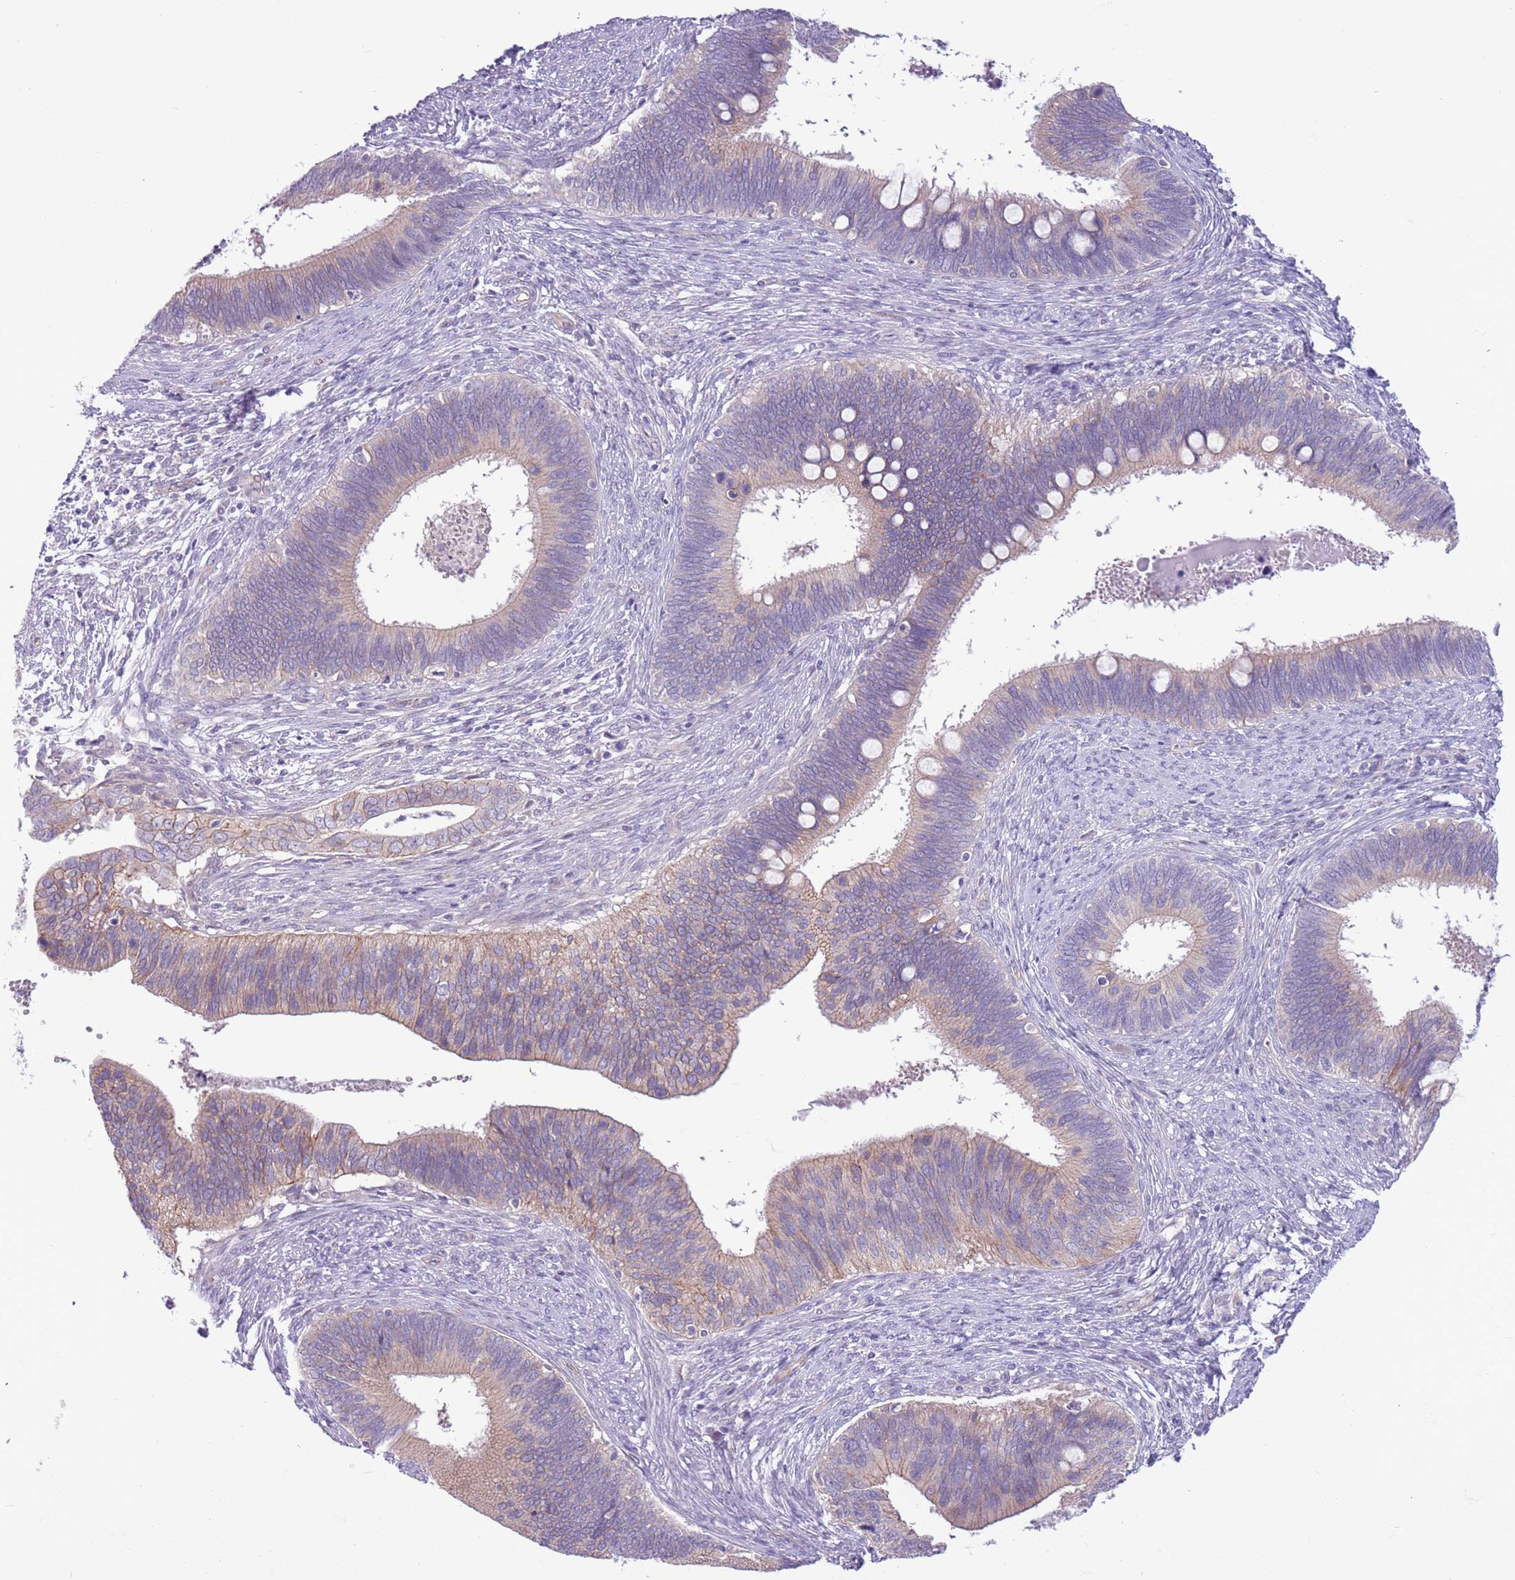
{"staining": {"intensity": "weak", "quantity": "25%-75%", "location": "cytoplasmic/membranous"}, "tissue": "cervical cancer", "cell_type": "Tumor cells", "image_type": "cancer", "snomed": [{"axis": "morphology", "description": "Adenocarcinoma, NOS"}, {"axis": "topography", "description": "Cervix"}], "caption": "Tumor cells reveal low levels of weak cytoplasmic/membranous positivity in about 25%-75% of cells in adenocarcinoma (cervical). (IHC, brightfield microscopy, high magnification).", "gene": "PARP8", "patient": {"sex": "female", "age": 42}}